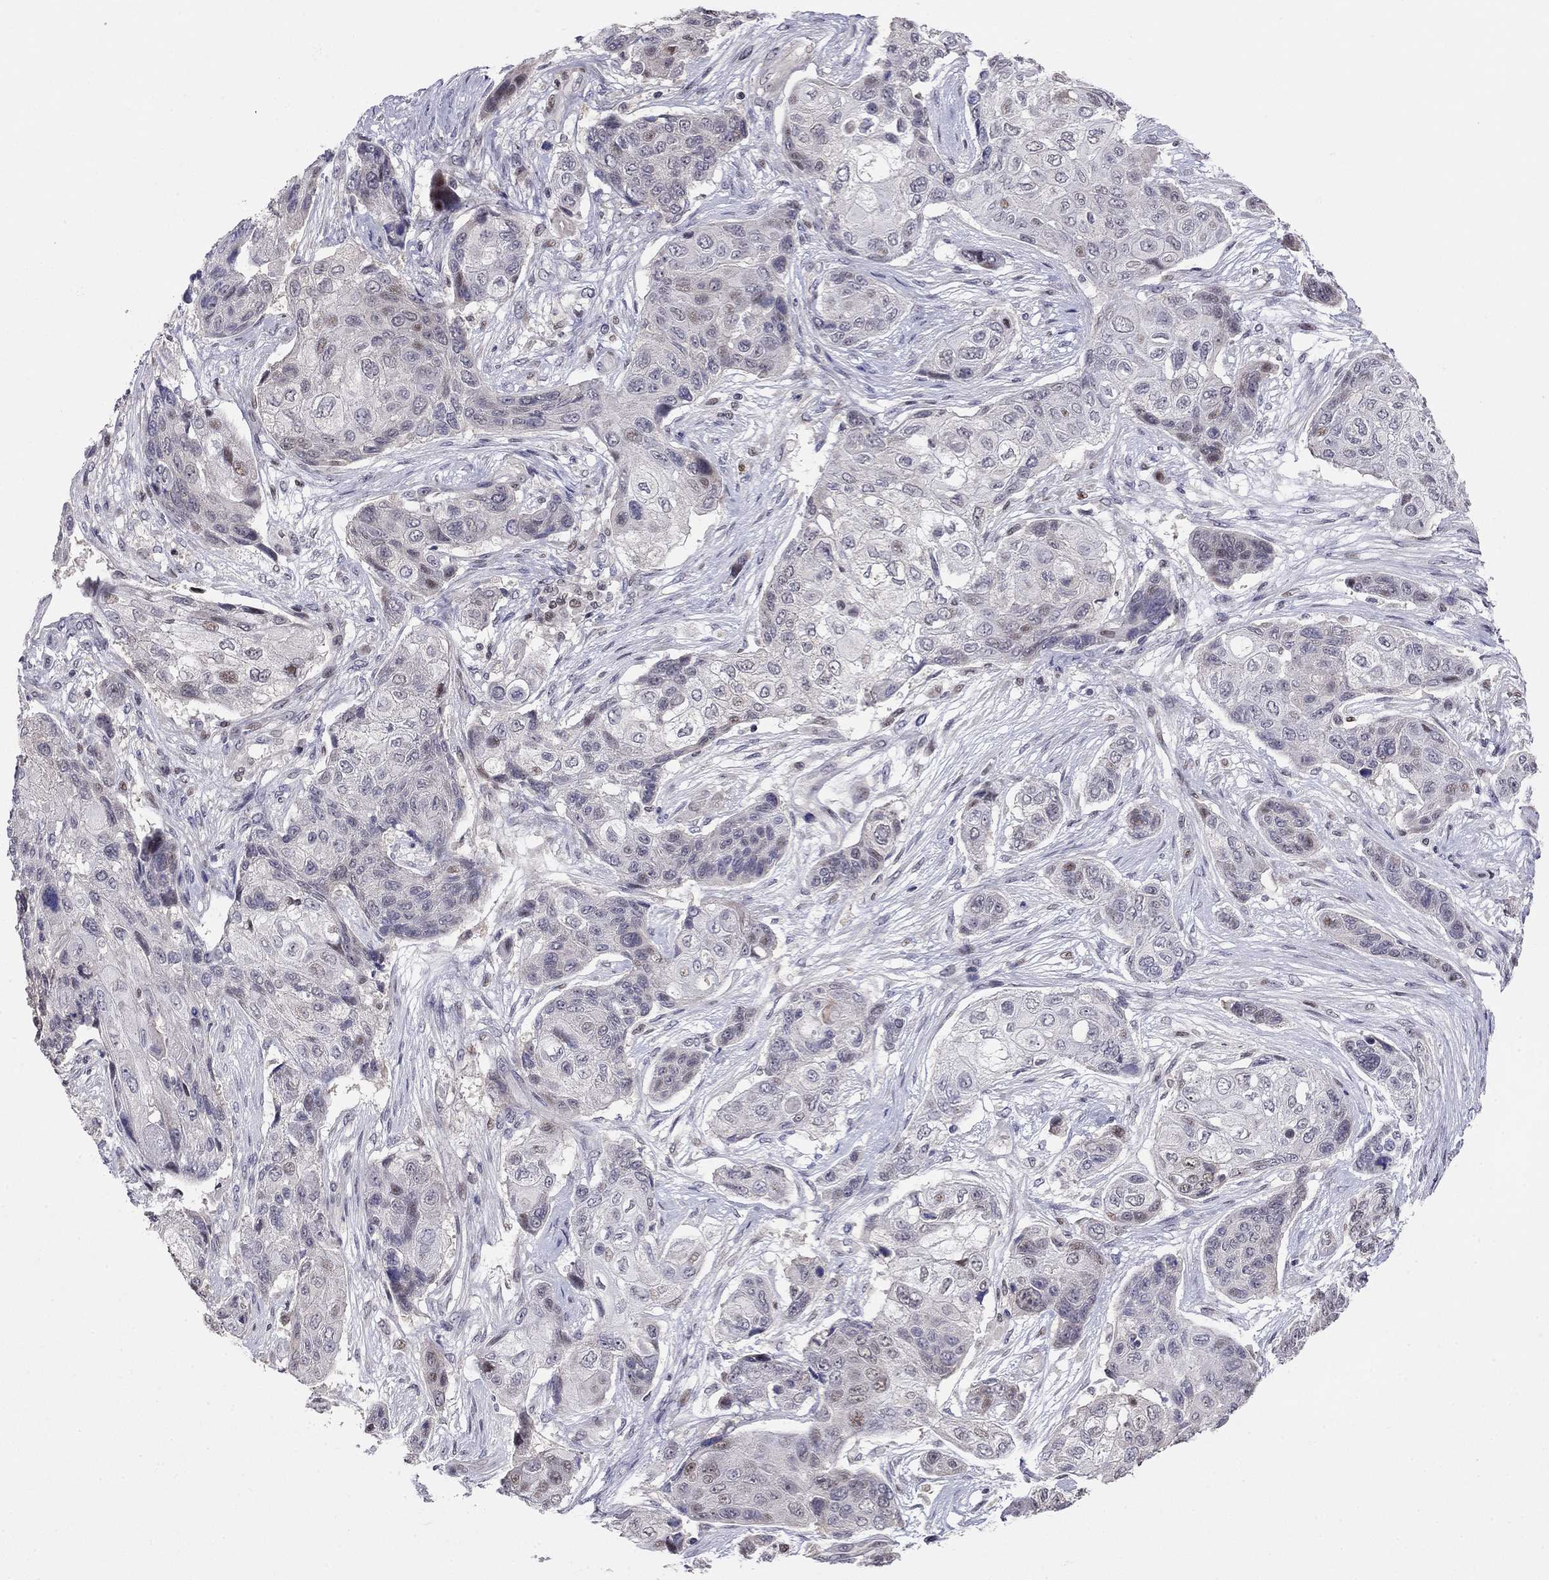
{"staining": {"intensity": "negative", "quantity": "none", "location": "none"}, "tissue": "lung cancer", "cell_type": "Tumor cells", "image_type": "cancer", "snomed": [{"axis": "morphology", "description": "Squamous cell carcinoma, NOS"}, {"axis": "topography", "description": "Lung"}], "caption": "The immunohistochemistry photomicrograph has no significant expression in tumor cells of lung cancer tissue.", "gene": "LRRC39", "patient": {"sex": "male", "age": 69}}